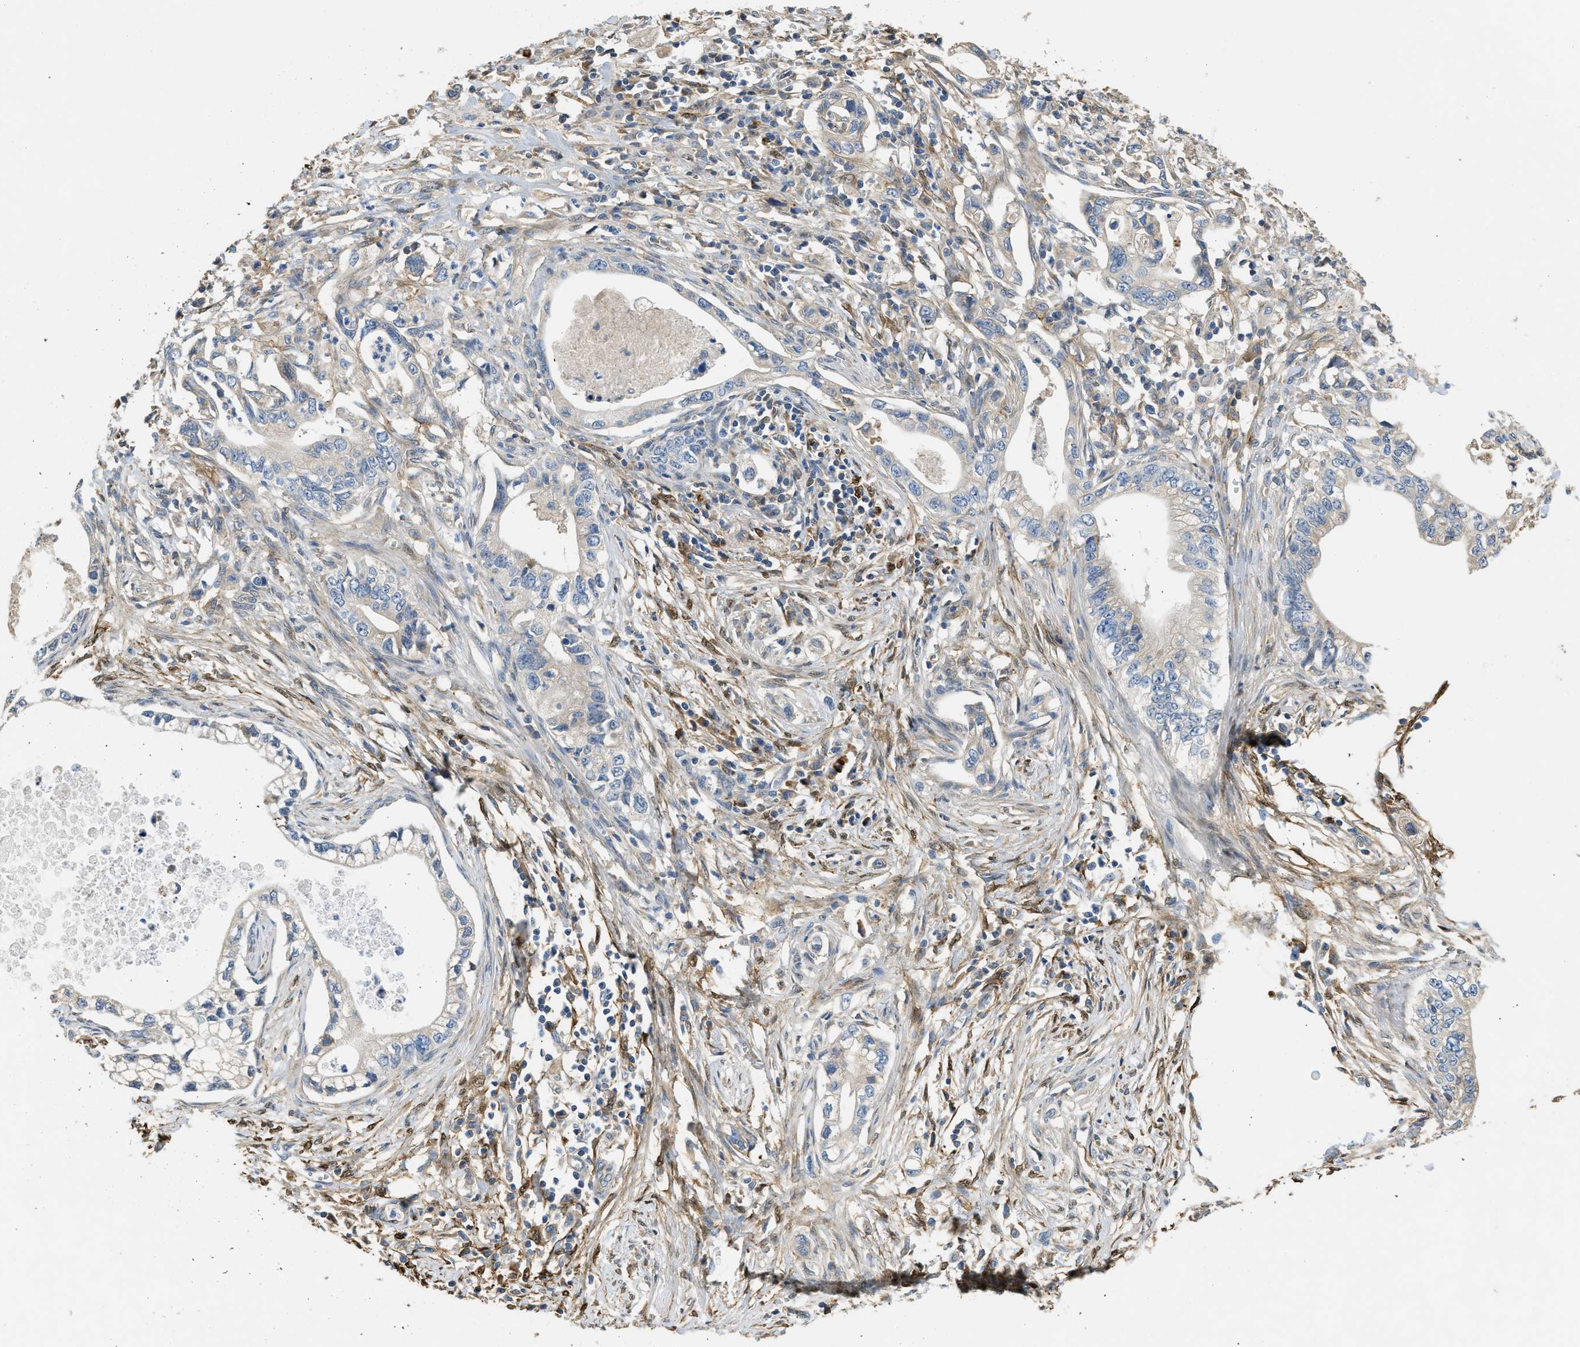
{"staining": {"intensity": "negative", "quantity": "none", "location": "none"}, "tissue": "pancreatic cancer", "cell_type": "Tumor cells", "image_type": "cancer", "snomed": [{"axis": "morphology", "description": "Adenocarcinoma, NOS"}, {"axis": "topography", "description": "Pancreas"}], "caption": "A micrograph of pancreatic cancer stained for a protein reveals no brown staining in tumor cells.", "gene": "RIPK2", "patient": {"sex": "male", "age": 56}}